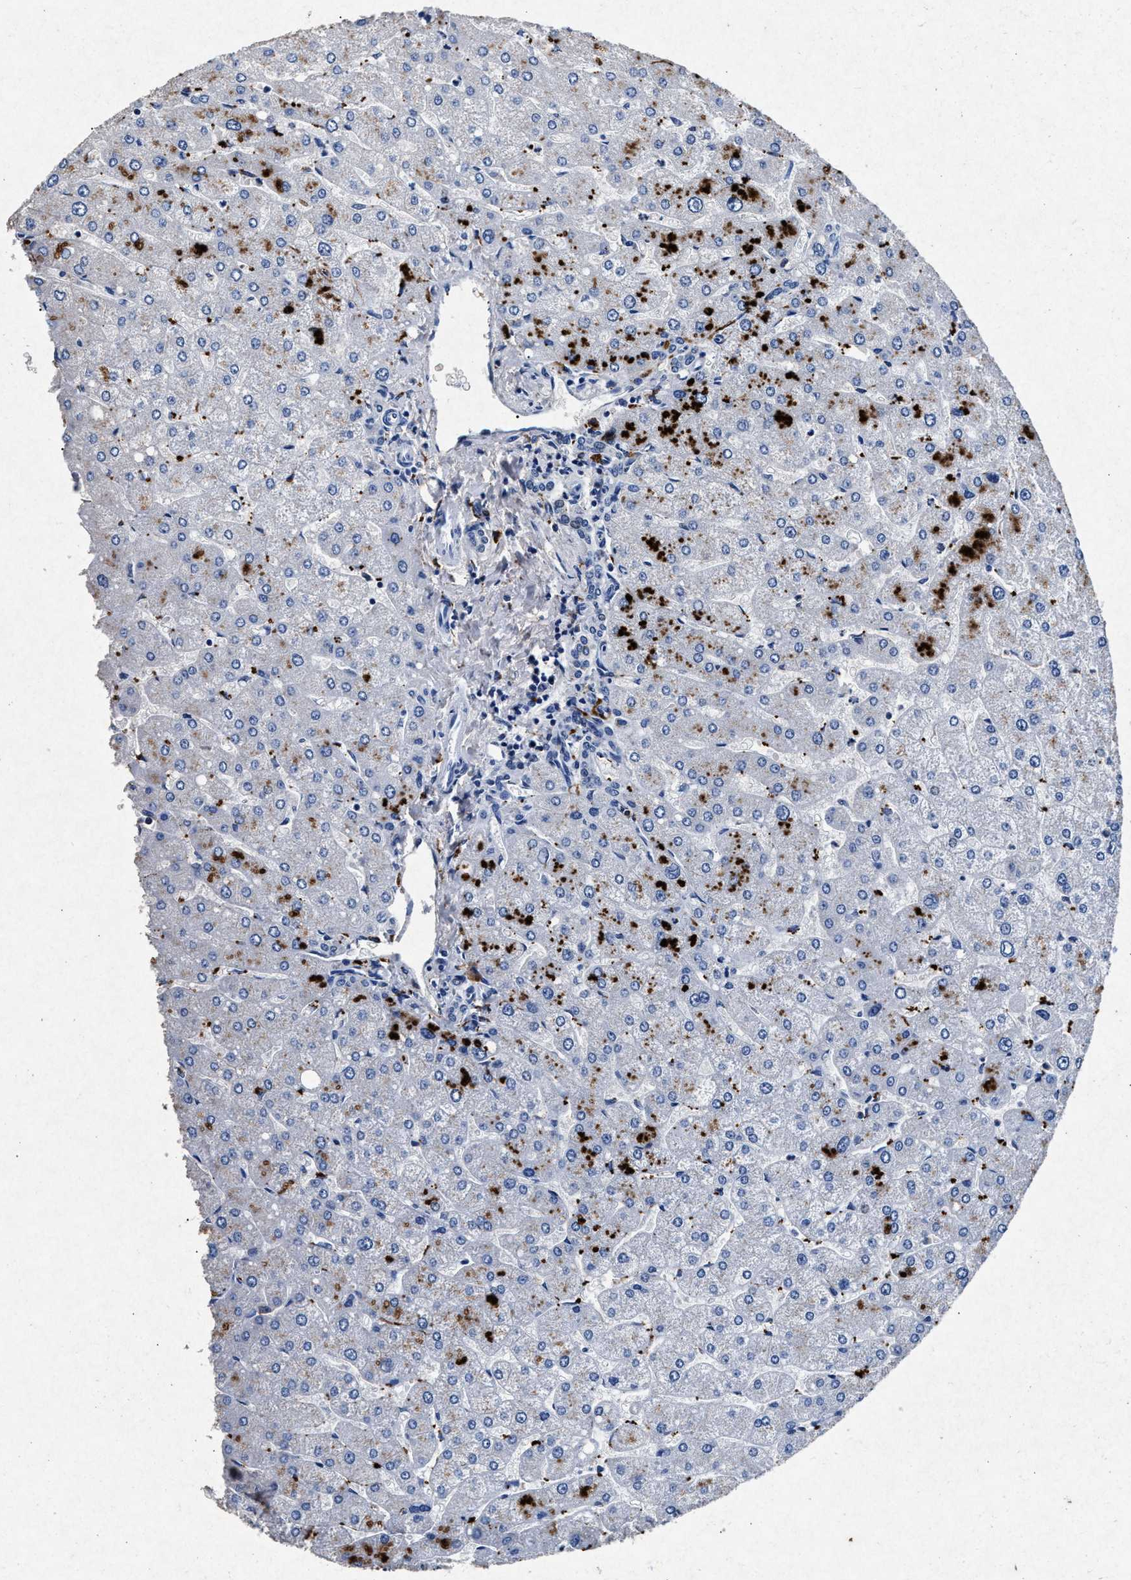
{"staining": {"intensity": "negative", "quantity": "none", "location": "none"}, "tissue": "liver", "cell_type": "Cholangiocytes", "image_type": "normal", "snomed": [{"axis": "morphology", "description": "Normal tissue, NOS"}, {"axis": "topography", "description": "Liver"}], "caption": "The photomicrograph displays no staining of cholangiocytes in benign liver. (Stains: DAB IHC with hematoxylin counter stain, Microscopy: brightfield microscopy at high magnification).", "gene": "MAP6", "patient": {"sex": "male", "age": 55}}